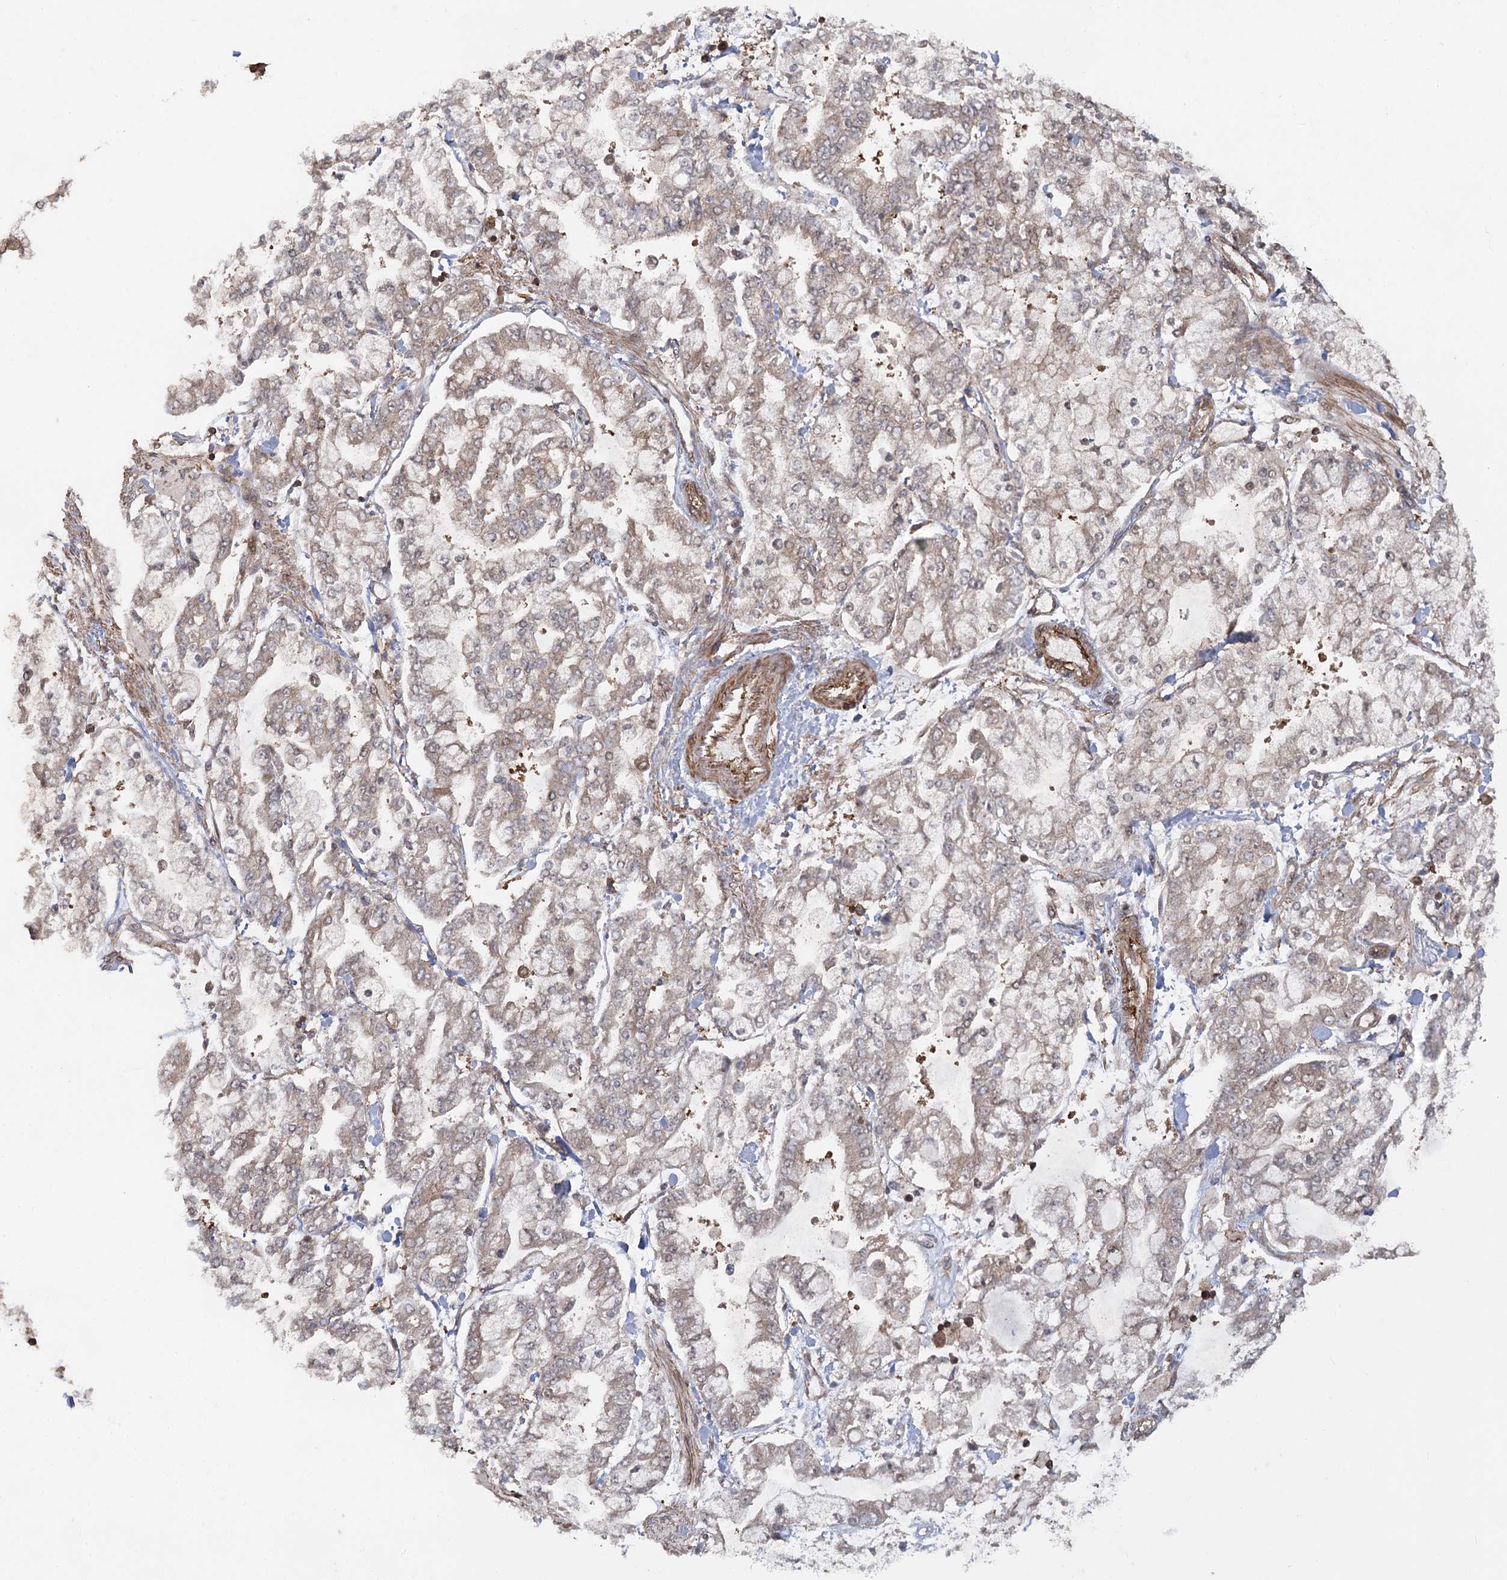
{"staining": {"intensity": "weak", "quantity": "<25%", "location": "cytoplasmic/membranous"}, "tissue": "stomach cancer", "cell_type": "Tumor cells", "image_type": "cancer", "snomed": [{"axis": "morphology", "description": "Normal tissue, NOS"}, {"axis": "morphology", "description": "Adenocarcinoma, NOS"}, {"axis": "topography", "description": "Stomach, upper"}, {"axis": "topography", "description": "Stomach"}], "caption": "IHC of human stomach adenocarcinoma exhibits no positivity in tumor cells. Nuclei are stained in blue.", "gene": "MDFIC", "patient": {"sex": "male", "age": 76}}